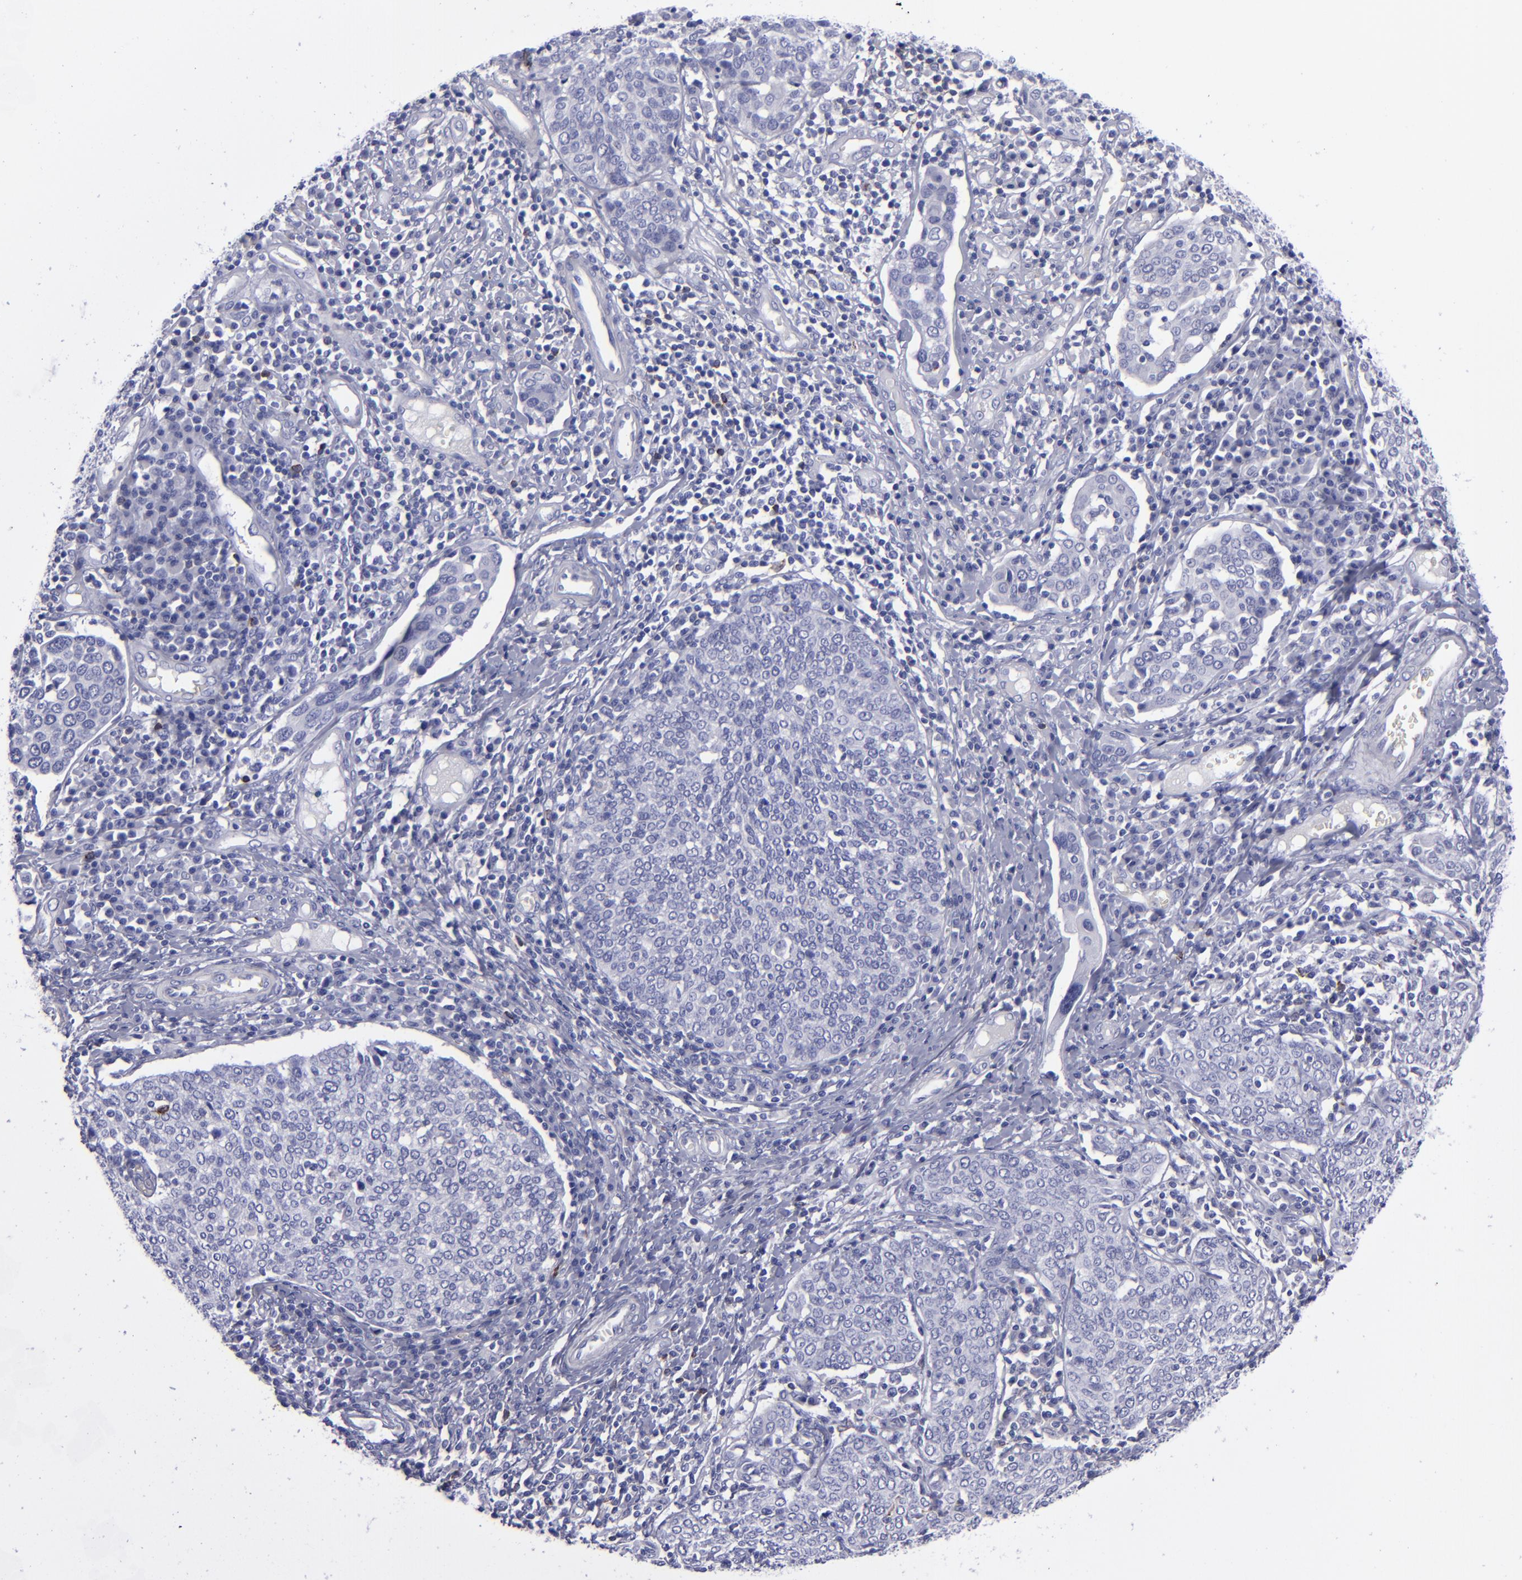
{"staining": {"intensity": "negative", "quantity": "none", "location": "none"}, "tissue": "cervical cancer", "cell_type": "Tumor cells", "image_type": "cancer", "snomed": [{"axis": "morphology", "description": "Squamous cell carcinoma, NOS"}, {"axis": "topography", "description": "Cervix"}], "caption": "The image displays no staining of tumor cells in cervical squamous cell carcinoma. Brightfield microscopy of immunohistochemistry stained with DAB (3,3'-diaminobenzidine) (brown) and hematoxylin (blue), captured at high magnification.", "gene": "CD22", "patient": {"sex": "female", "age": 40}}